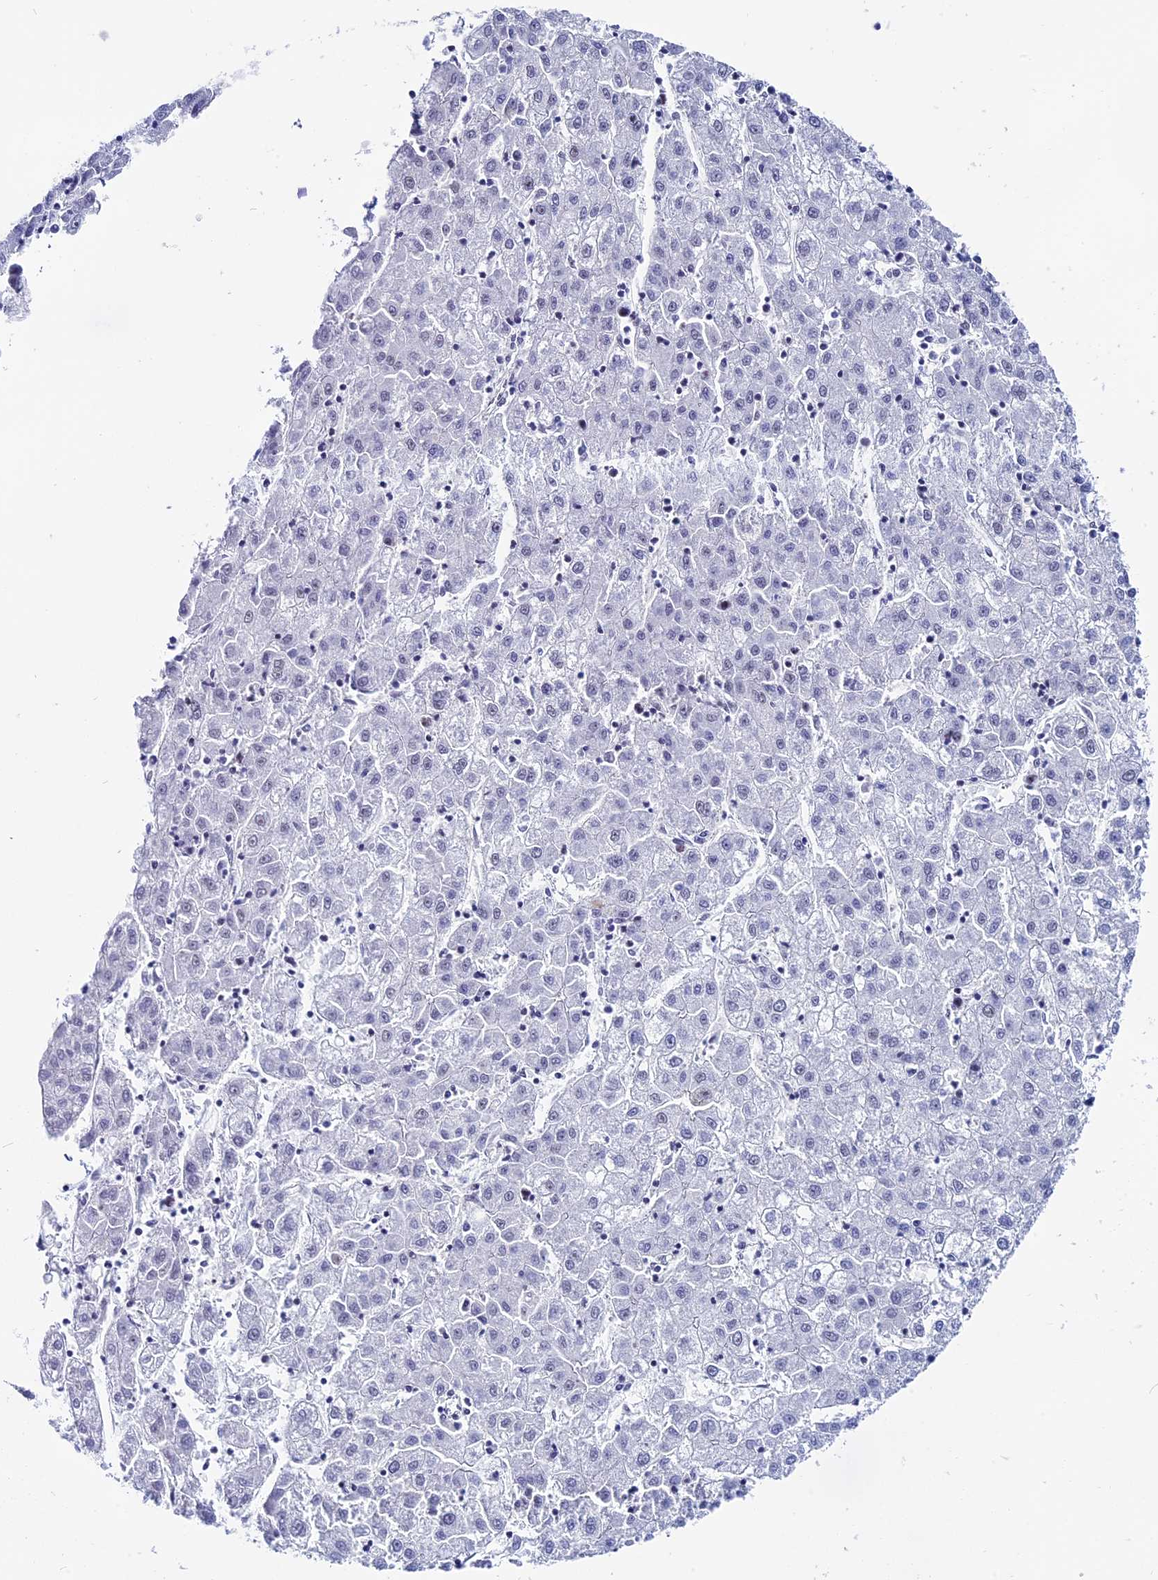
{"staining": {"intensity": "negative", "quantity": "none", "location": "none"}, "tissue": "liver cancer", "cell_type": "Tumor cells", "image_type": "cancer", "snomed": [{"axis": "morphology", "description": "Carcinoma, Hepatocellular, NOS"}, {"axis": "topography", "description": "Liver"}], "caption": "High power microscopy micrograph of an immunohistochemistry (IHC) photomicrograph of hepatocellular carcinoma (liver), revealing no significant expression in tumor cells.", "gene": "CD2BP2", "patient": {"sex": "male", "age": 72}}